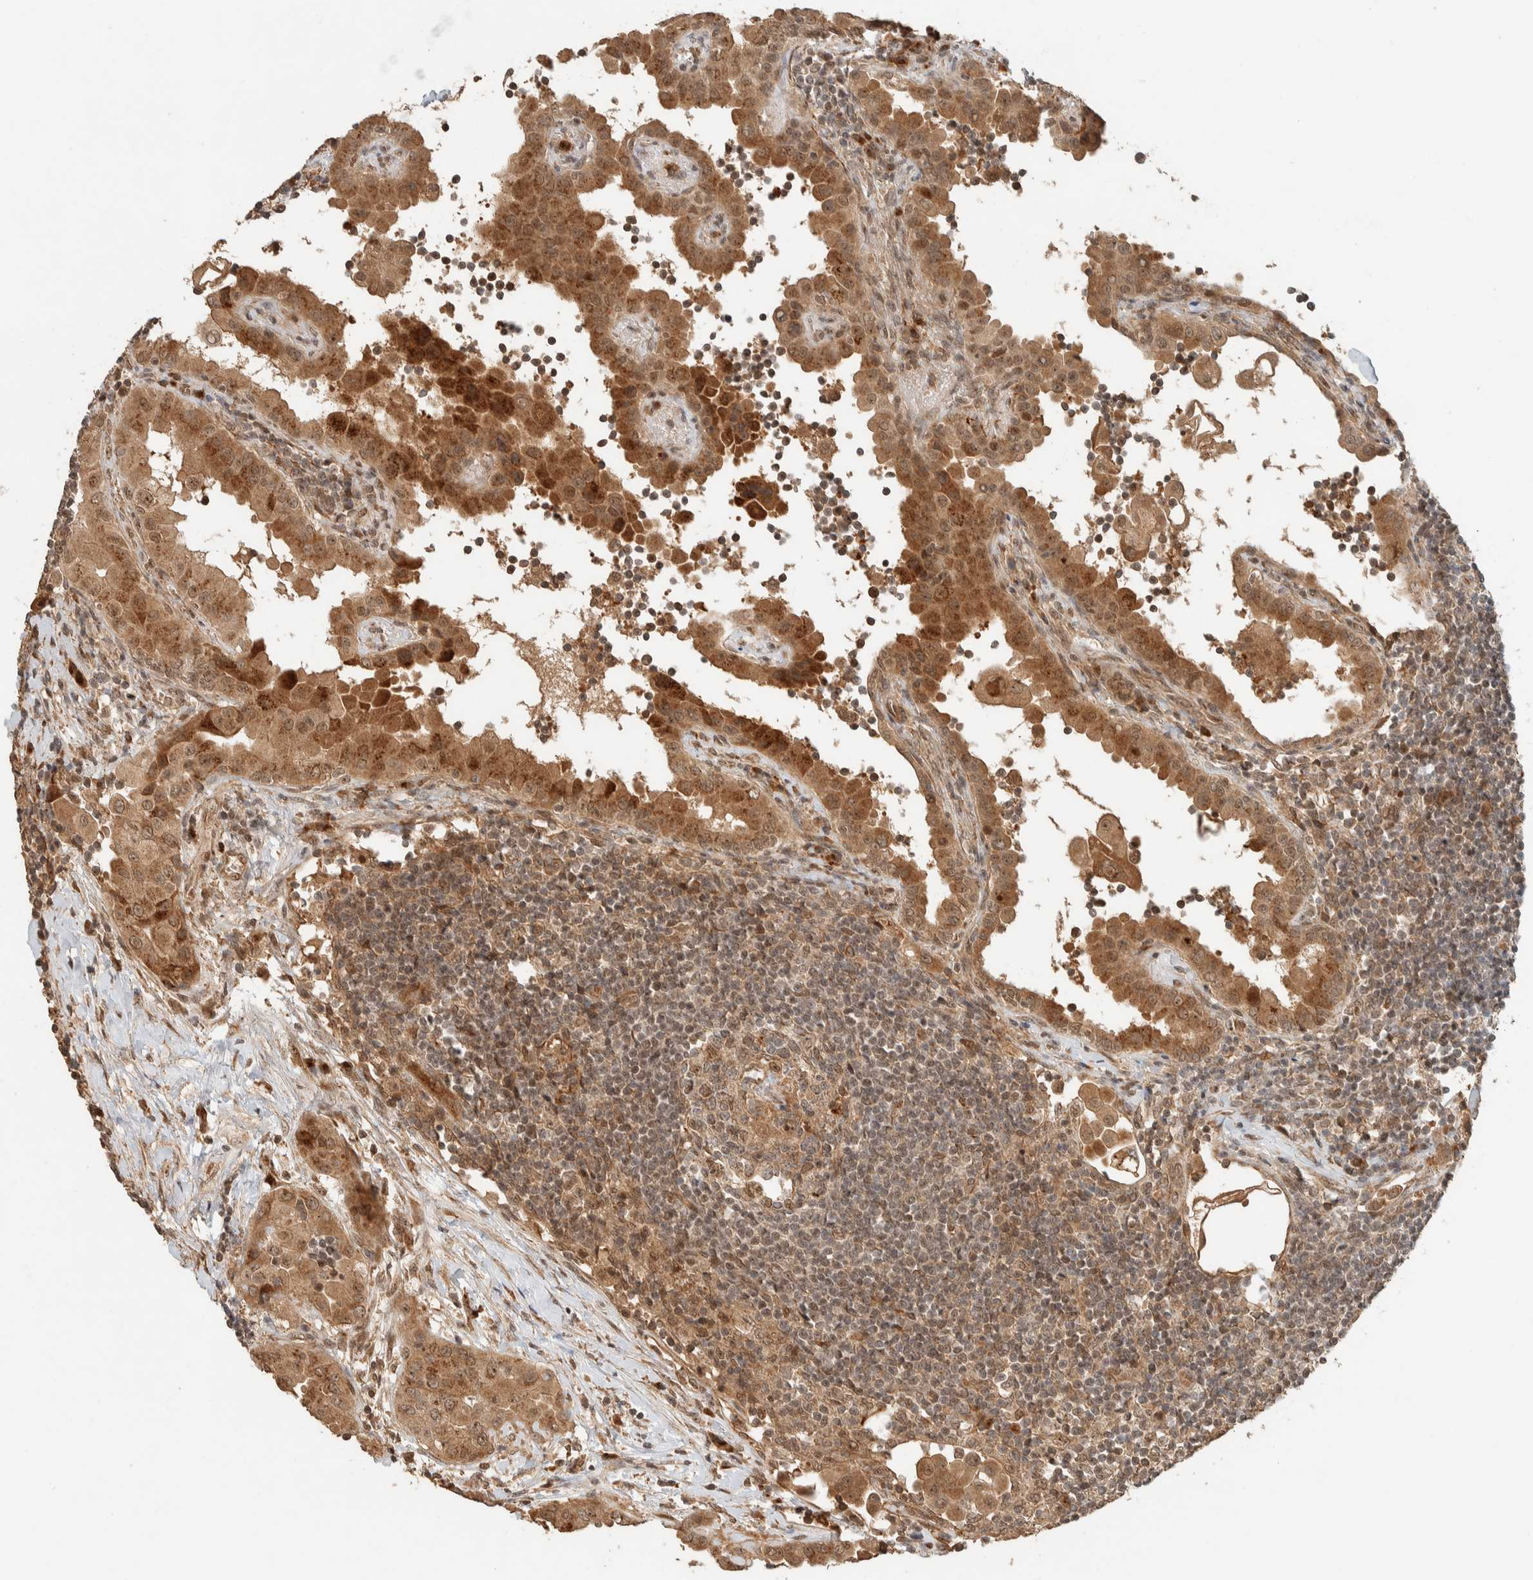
{"staining": {"intensity": "strong", "quantity": ">75%", "location": "cytoplasmic/membranous"}, "tissue": "thyroid cancer", "cell_type": "Tumor cells", "image_type": "cancer", "snomed": [{"axis": "morphology", "description": "Papillary adenocarcinoma, NOS"}, {"axis": "topography", "description": "Thyroid gland"}], "caption": "Protein staining of thyroid papillary adenocarcinoma tissue exhibits strong cytoplasmic/membranous positivity in approximately >75% of tumor cells.", "gene": "ZBTB2", "patient": {"sex": "male", "age": 33}}